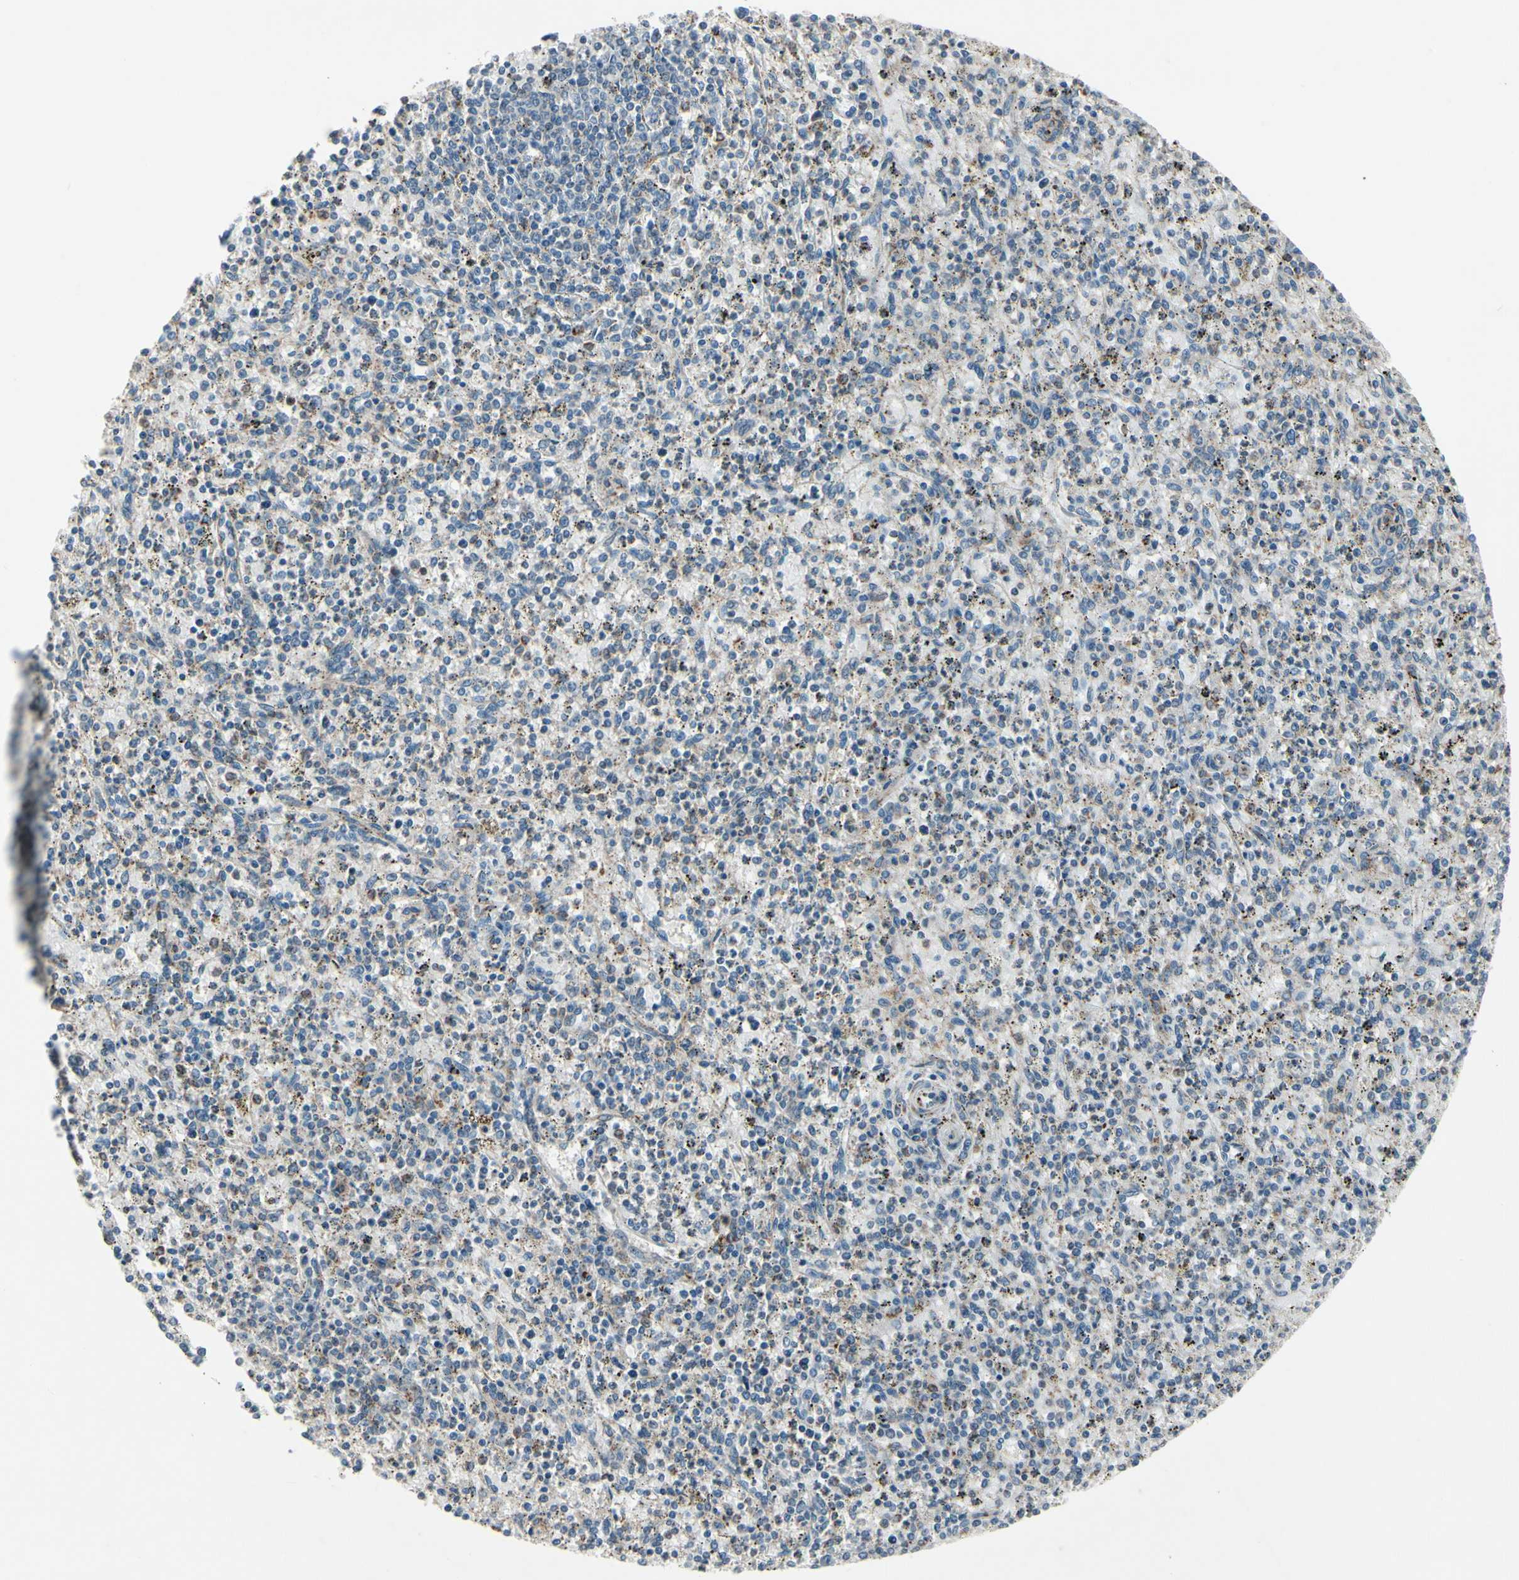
{"staining": {"intensity": "weak", "quantity": ">75%", "location": "cytoplasmic/membranous"}, "tissue": "spleen", "cell_type": "Cells in red pulp", "image_type": "normal", "snomed": [{"axis": "morphology", "description": "Normal tissue, NOS"}, {"axis": "topography", "description": "Spleen"}], "caption": "Immunohistochemistry (IHC) staining of normal spleen, which reveals low levels of weak cytoplasmic/membranous positivity in approximately >75% of cells in red pulp indicating weak cytoplasmic/membranous protein expression. The staining was performed using DAB (3,3'-diaminobenzidine) (brown) for protein detection and nuclei were counterstained in hematoxylin (blue).", "gene": "CPT1A", "patient": {"sex": "male", "age": 72}}